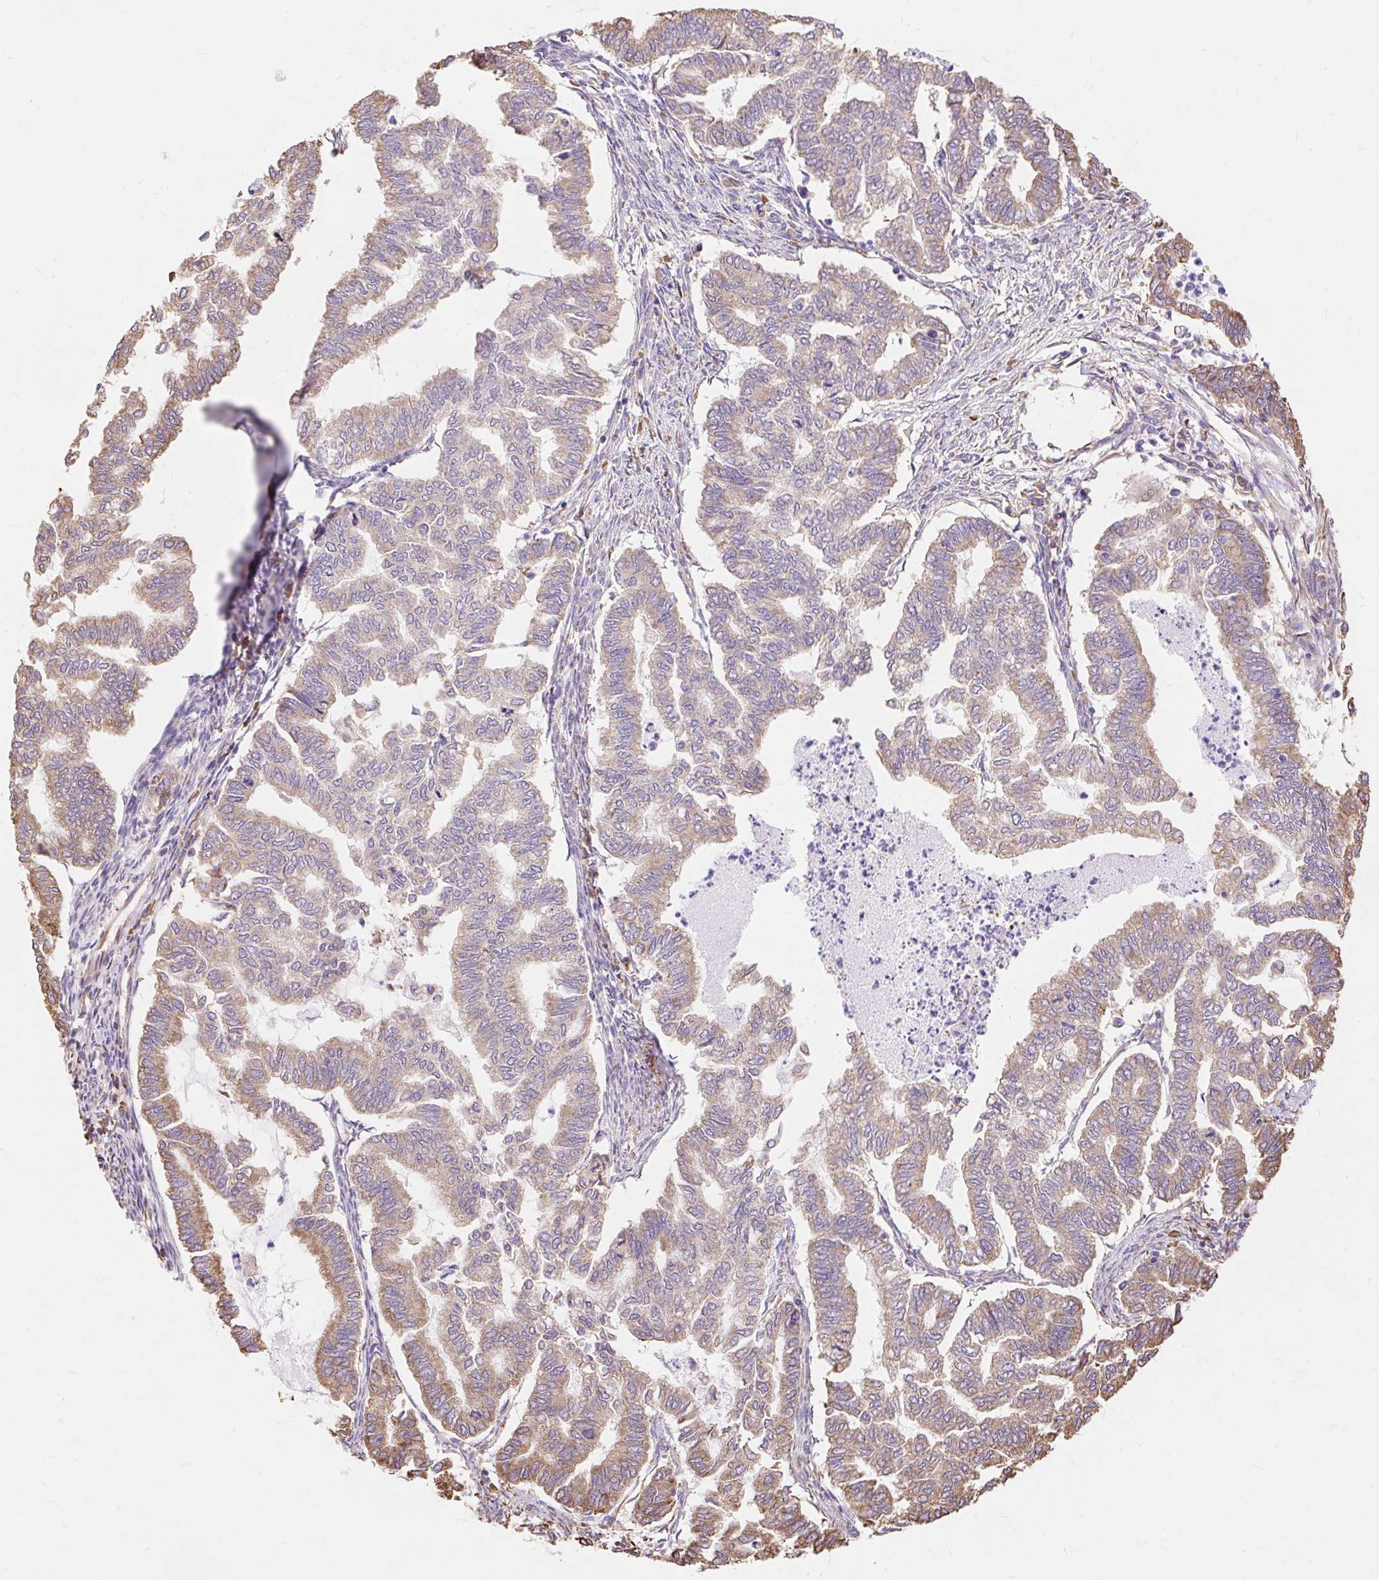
{"staining": {"intensity": "weak", "quantity": ">75%", "location": "cytoplasmic/membranous"}, "tissue": "endometrial cancer", "cell_type": "Tumor cells", "image_type": "cancer", "snomed": [{"axis": "morphology", "description": "Adenocarcinoma, NOS"}, {"axis": "topography", "description": "Endometrium"}], "caption": "Protein analysis of endometrial cancer tissue displays weak cytoplasmic/membranous staining in about >75% of tumor cells. The staining was performed using DAB to visualize the protein expression in brown, while the nuclei were stained in blue with hematoxylin (Magnification: 20x).", "gene": "RPS17", "patient": {"sex": "female", "age": 79}}